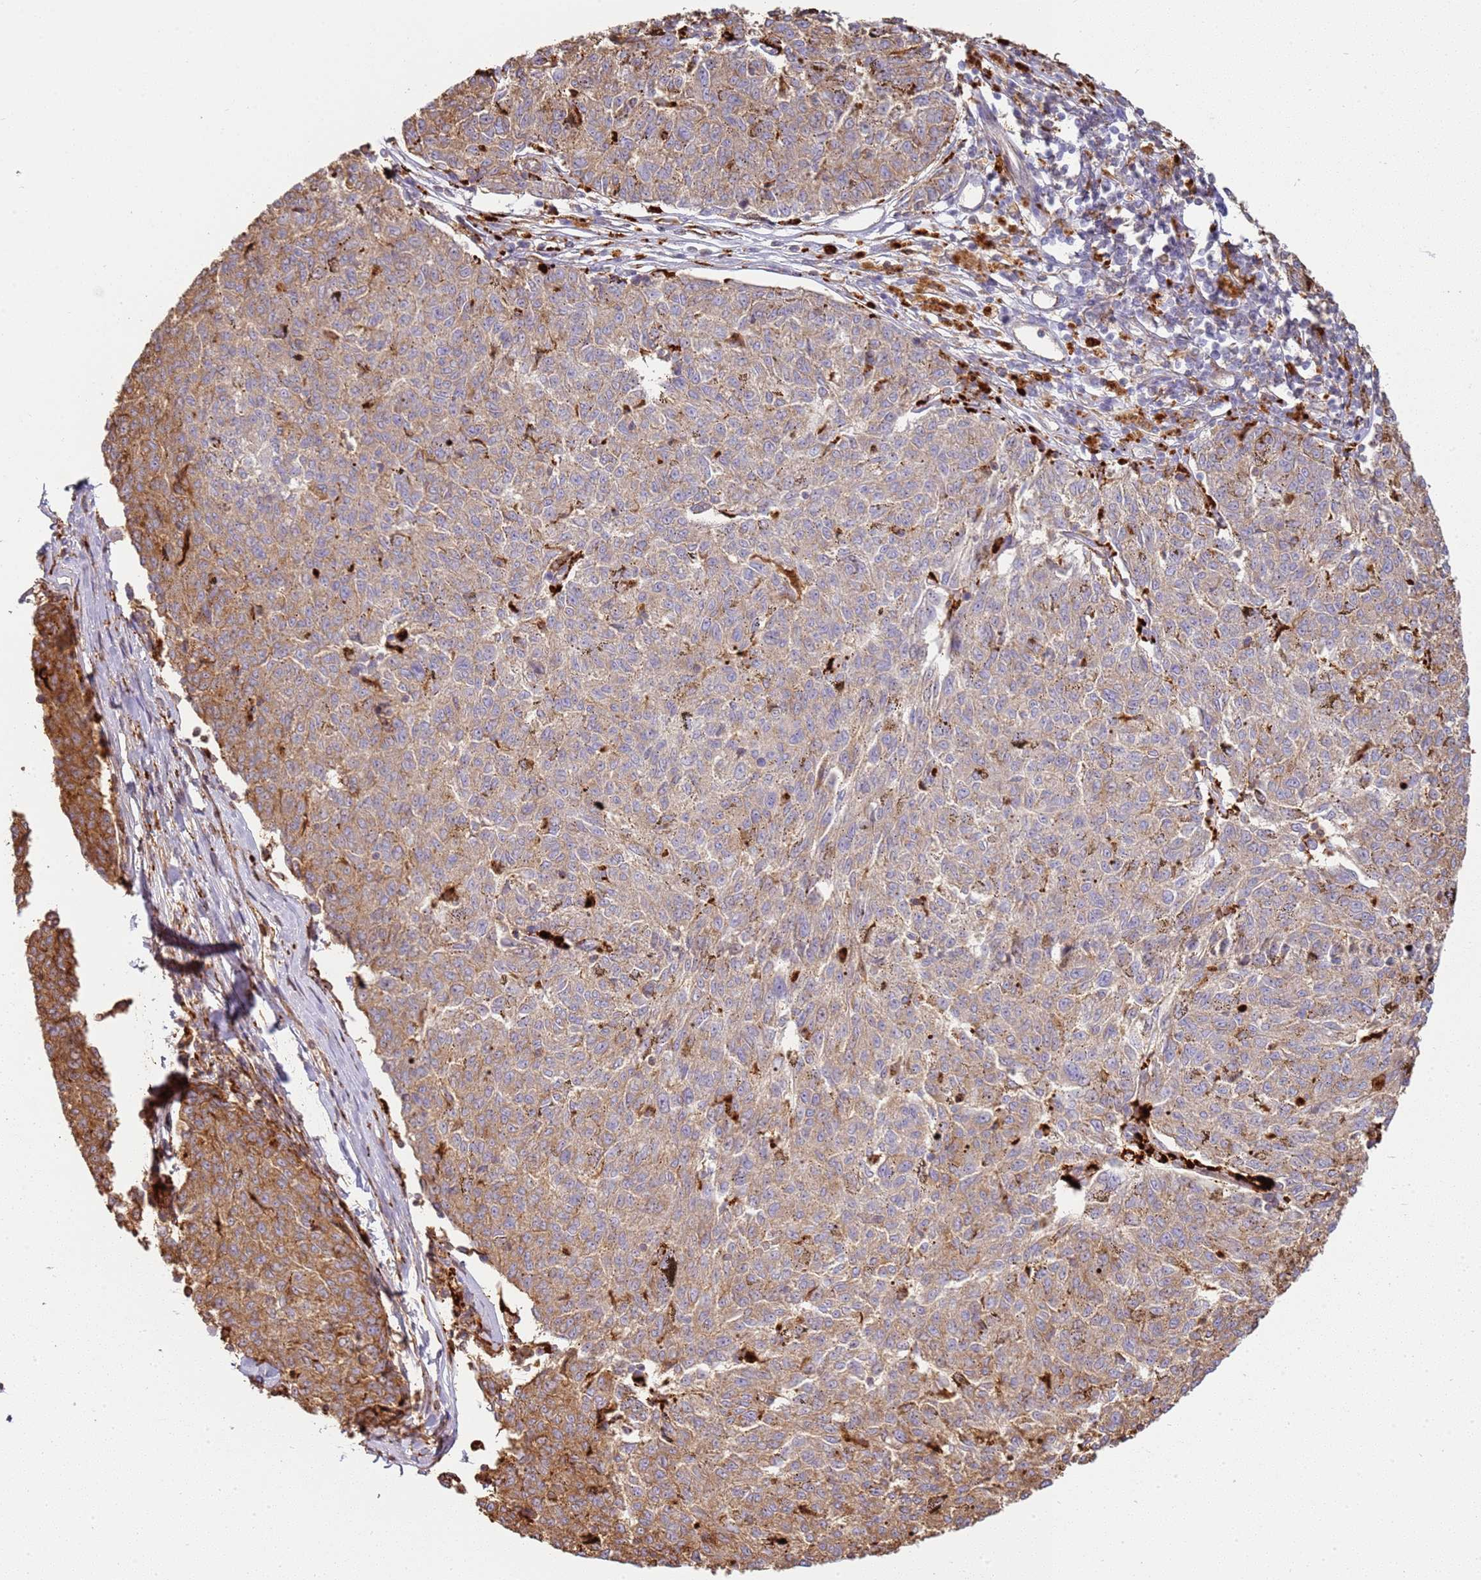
{"staining": {"intensity": "weak", "quantity": "25%-75%", "location": "cytoplasmic/membranous"}, "tissue": "melanoma", "cell_type": "Tumor cells", "image_type": "cancer", "snomed": [{"axis": "morphology", "description": "Malignant melanoma, NOS"}, {"axis": "topography", "description": "Skin"}], "caption": "Malignant melanoma stained with a brown dye exhibits weak cytoplasmic/membranous positive positivity in approximately 25%-75% of tumor cells.", "gene": "NDUFAF4", "patient": {"sex": "female", "age": 72}}